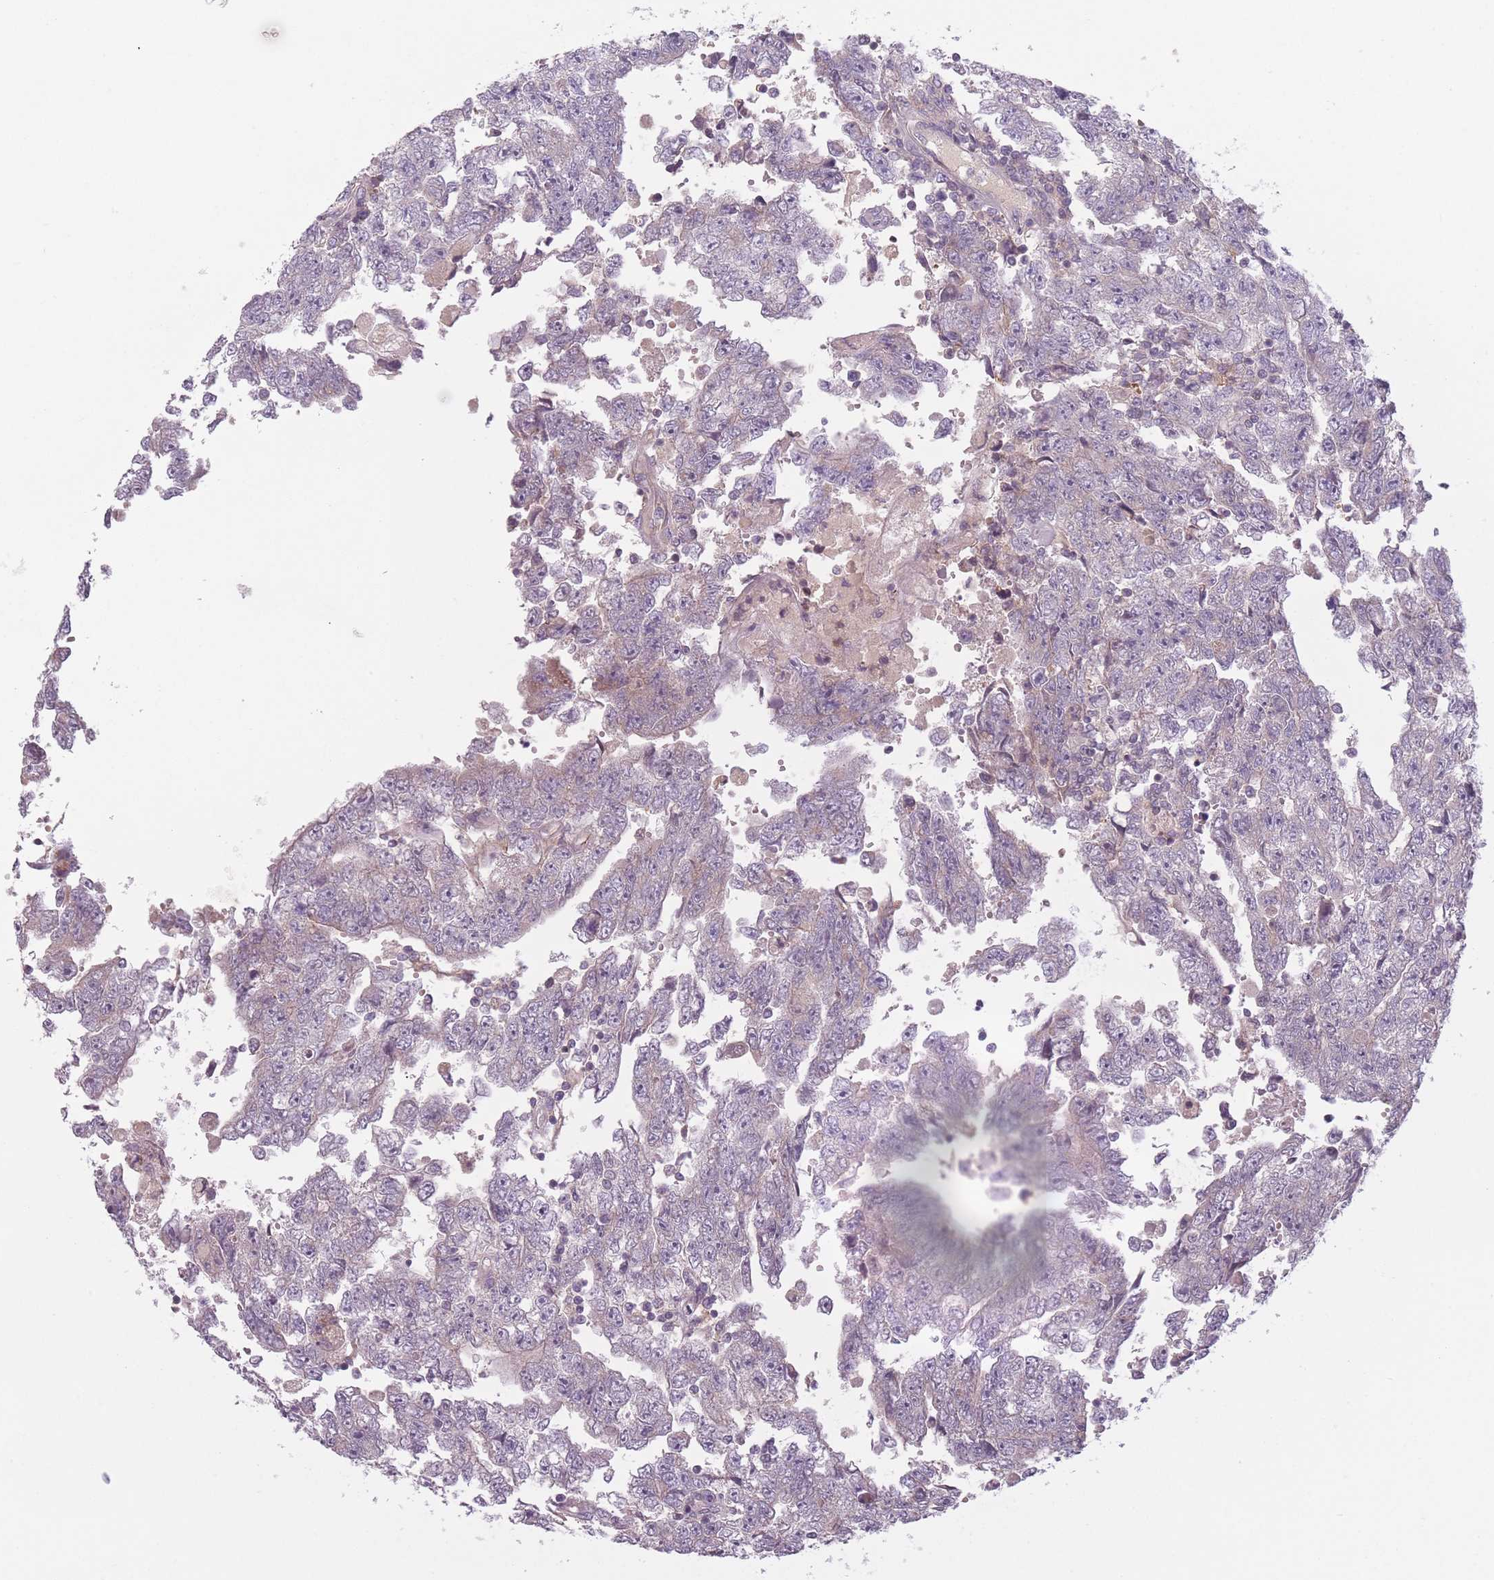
{"staining": {"intensity": "weak", "quantity": "<25%", "location": "cytoplasmic/membranous"}, "tissue": "testis cancer", "cell_type": "Tumor cells", "image_type": "cancer", "snomed": [{"axis": "morphology", "description": "Carcinoma, Embryonal, NOS"}, {"axis": "topography", "description": "Testis"}], "caption": "This is an IHC histopathology image of testis embryonal carcinoma. There is no expression in tumor cells.", "gene": "NT5DC2", "patient": {"sex": "male", "age": 25}}